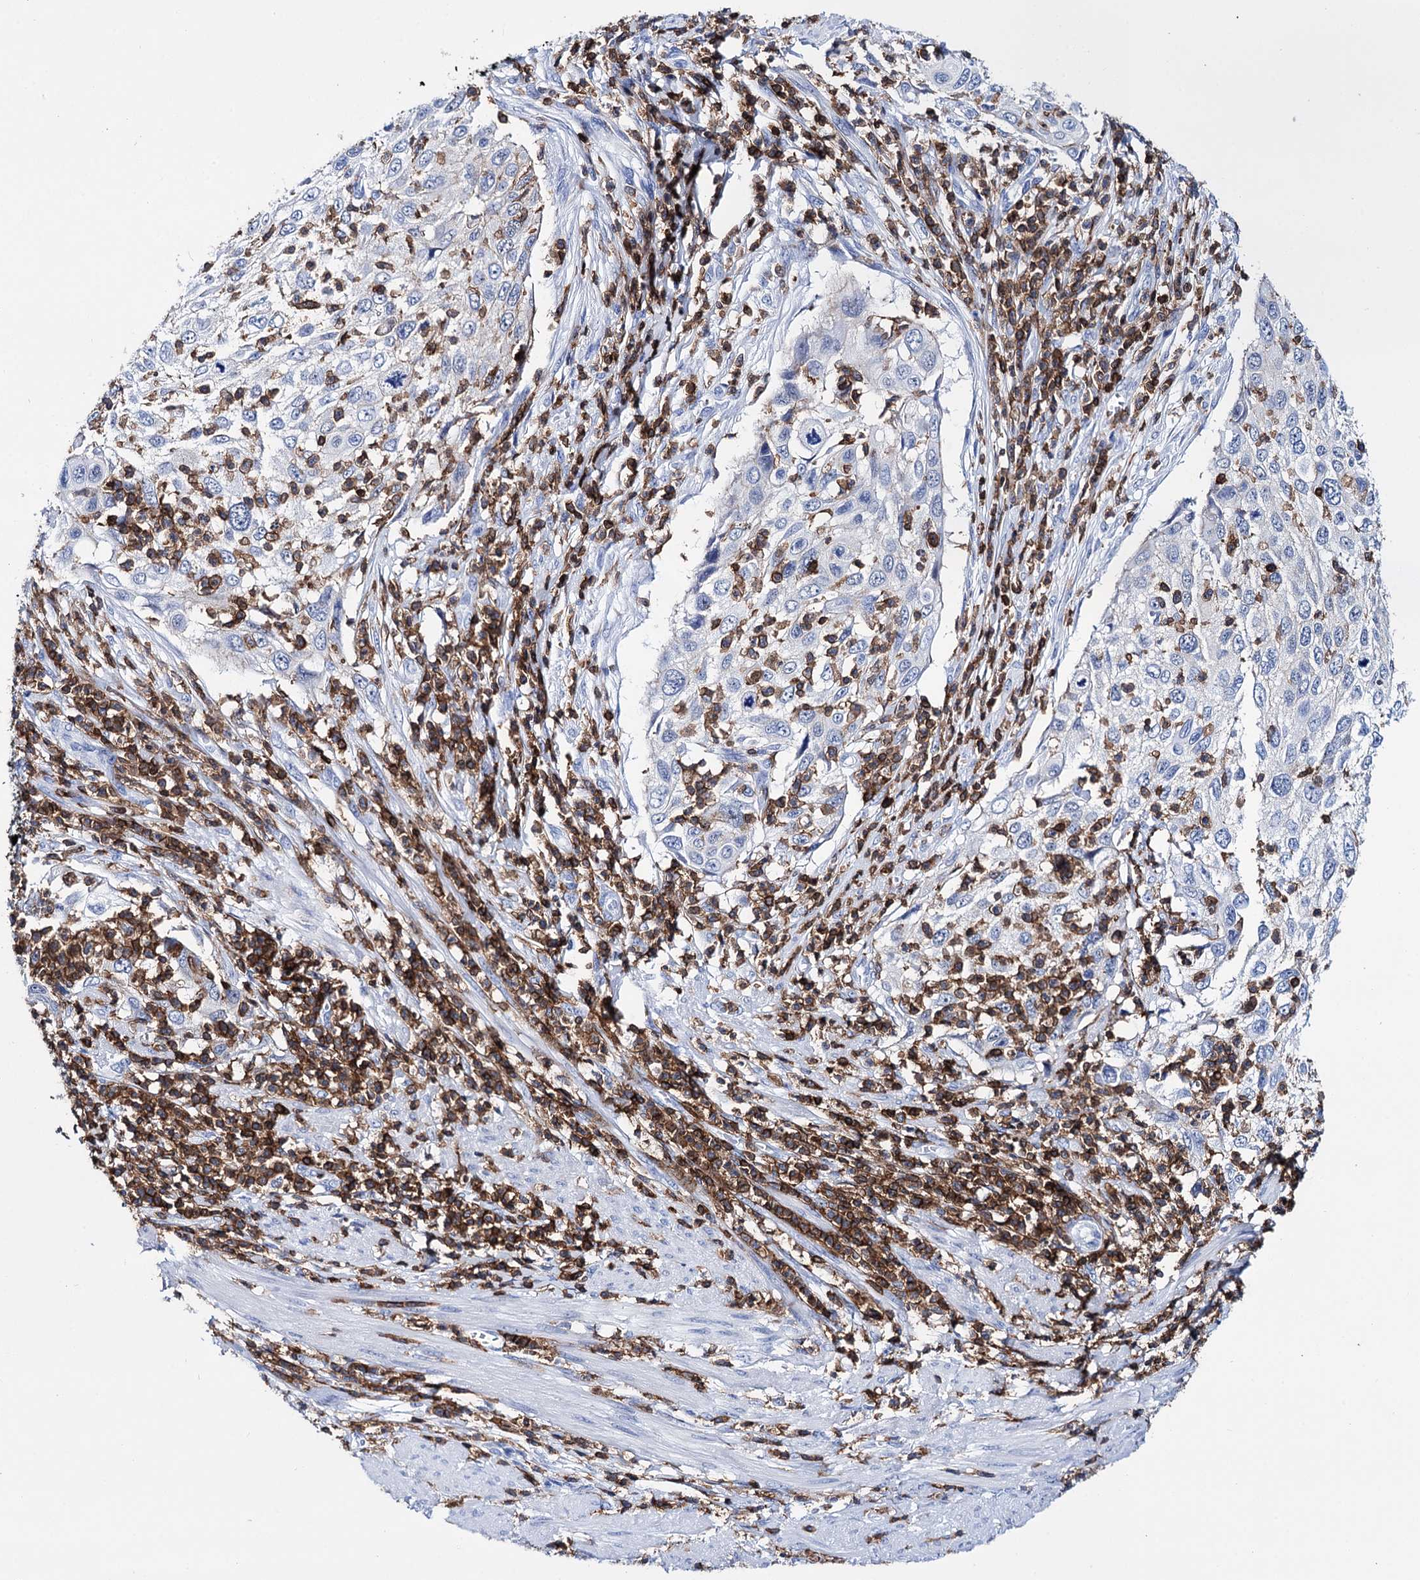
{"staining": {"intensity": "negative", "quantity": "none", "location": "none"}, "tissue": "cervical cancer", "cell_type": "Tumor cells", "image_type": "cancer", "snomed": [{"axis": "morphology", "description": "Squamous cell carcinoma, NOS"}, {"axis": "topography", "description": "Cervix"}], "caption": "There is no significant staining in tumor cells of cervical cancer.", "gene": "DEF6", "patient": {"sex": "female", "age": 70}}